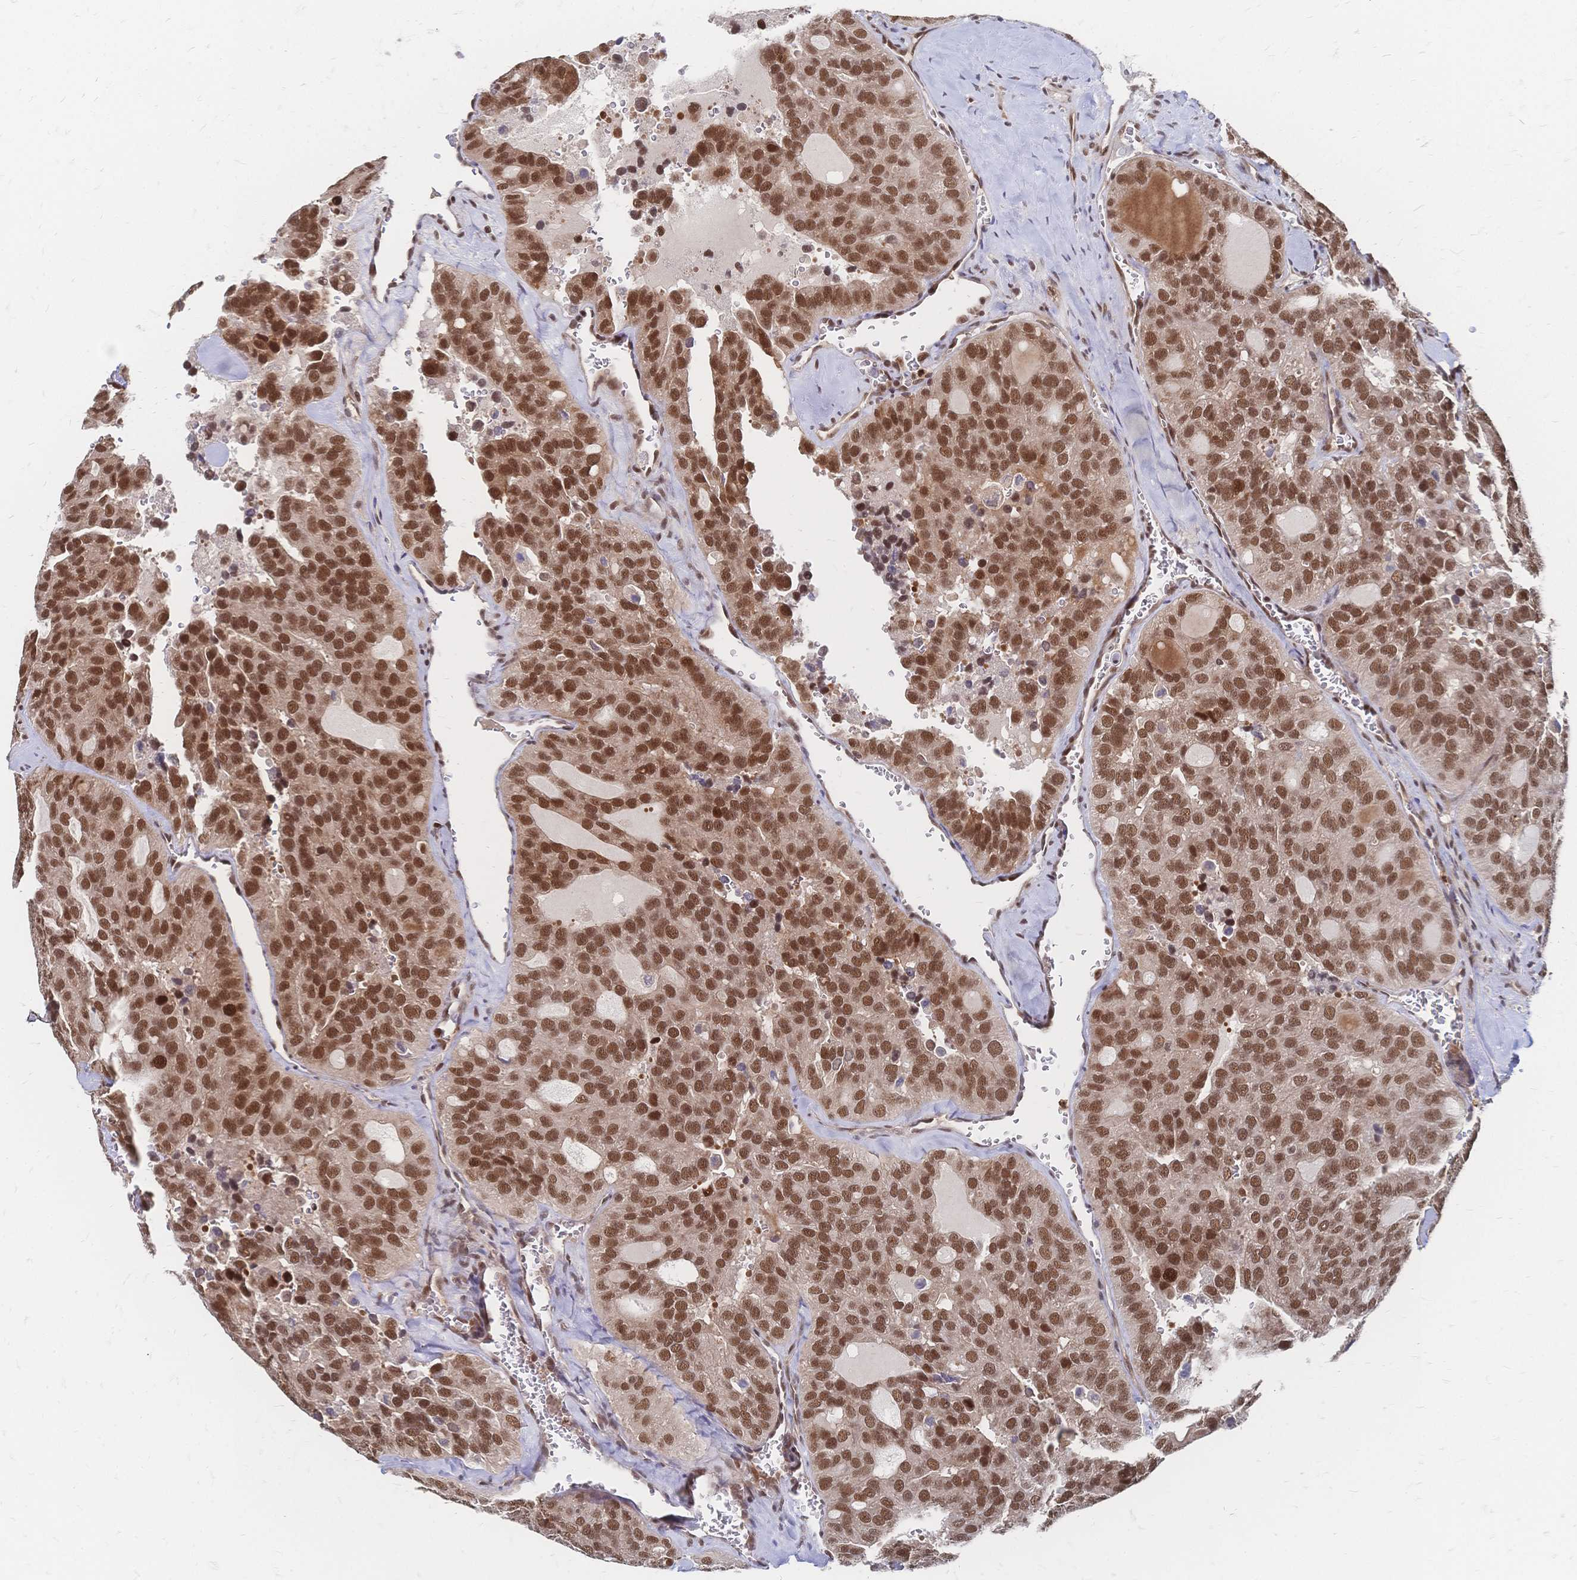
{"staining": {"intensity": "moderate", "quantity": ">75%", "location": "nuclear"}, "tissue": "thyroid cancer", "cell_type": "Tumor cells", "image_type": "cancer", "snomed": [{"axis": "morphology", "description": "Follicular adenoma carcinoma, NOS"}, {"axis": "topography", "description": "Thyroid gland"}], "caption": "Thyroid follicular adenoma carcinoma stained with IHC shows moderate nuclear expression in approximately >75% of tumor cells.", "gene": "NELFA", "patient": {"sex": "male", "age": 75}}